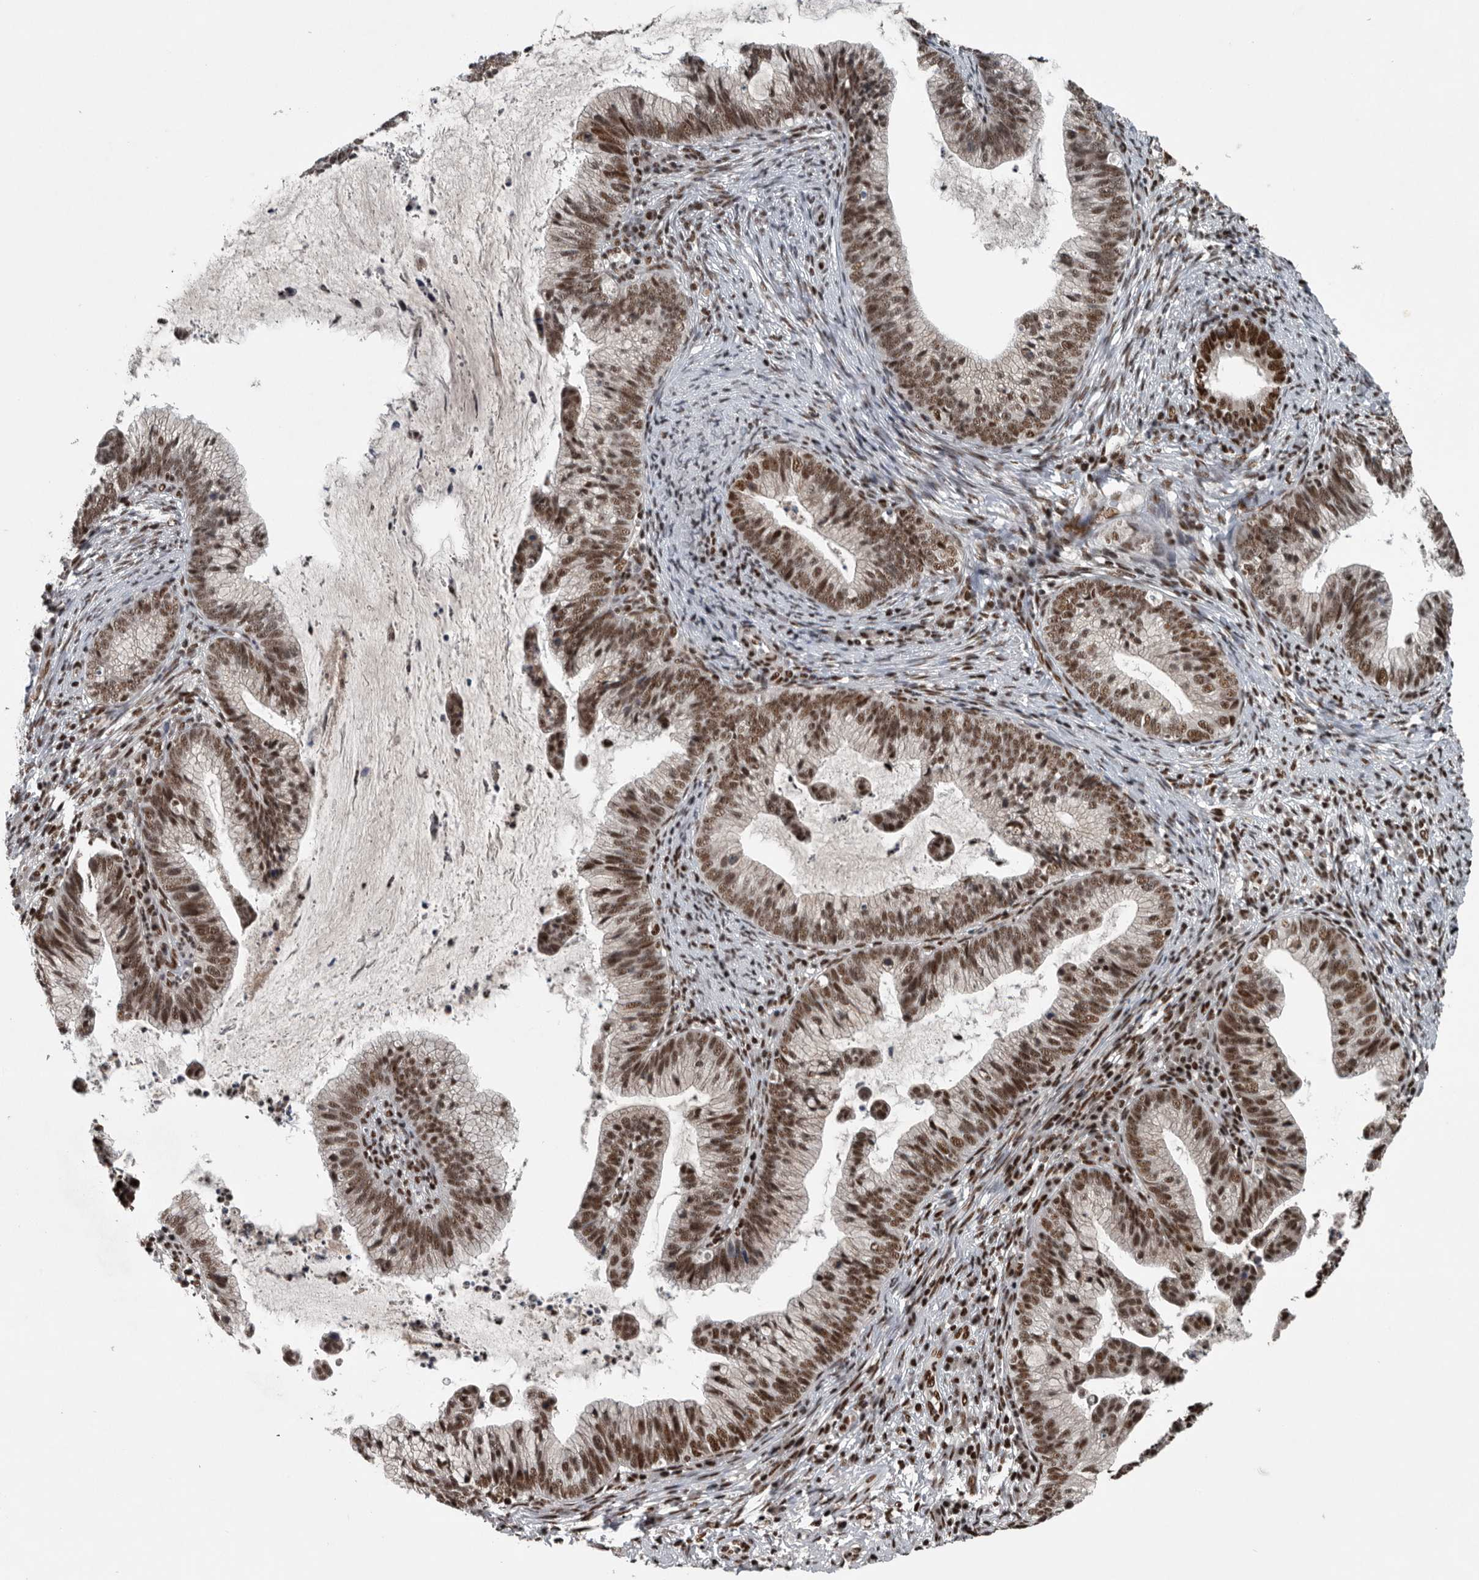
{"staining": {"intensity": "moderate", "quantity": ">75%", "location": "nuclear"}, "tissue": "cervical cancer", "cell_type": "Tumor cells", "image_type": "cancer", "snomed": [{"axis": "morphology", "description": "Adenocarcinoma, NOS"}, {"axis": "topography", "description": "Cervix"}], "caption": "A medium amount of moderate nuclear positivity is appreciated in about >75% of tumor cells in cervical adenocarcinoma tissue. (Stains: DAB (3,3'-diaminobenzidine) in brown, nuclei in blue, Microscopy: brightfield microscopy at high magnification).", "gene": "SENP7", "patient": {"sex": "female", "age": 36}}